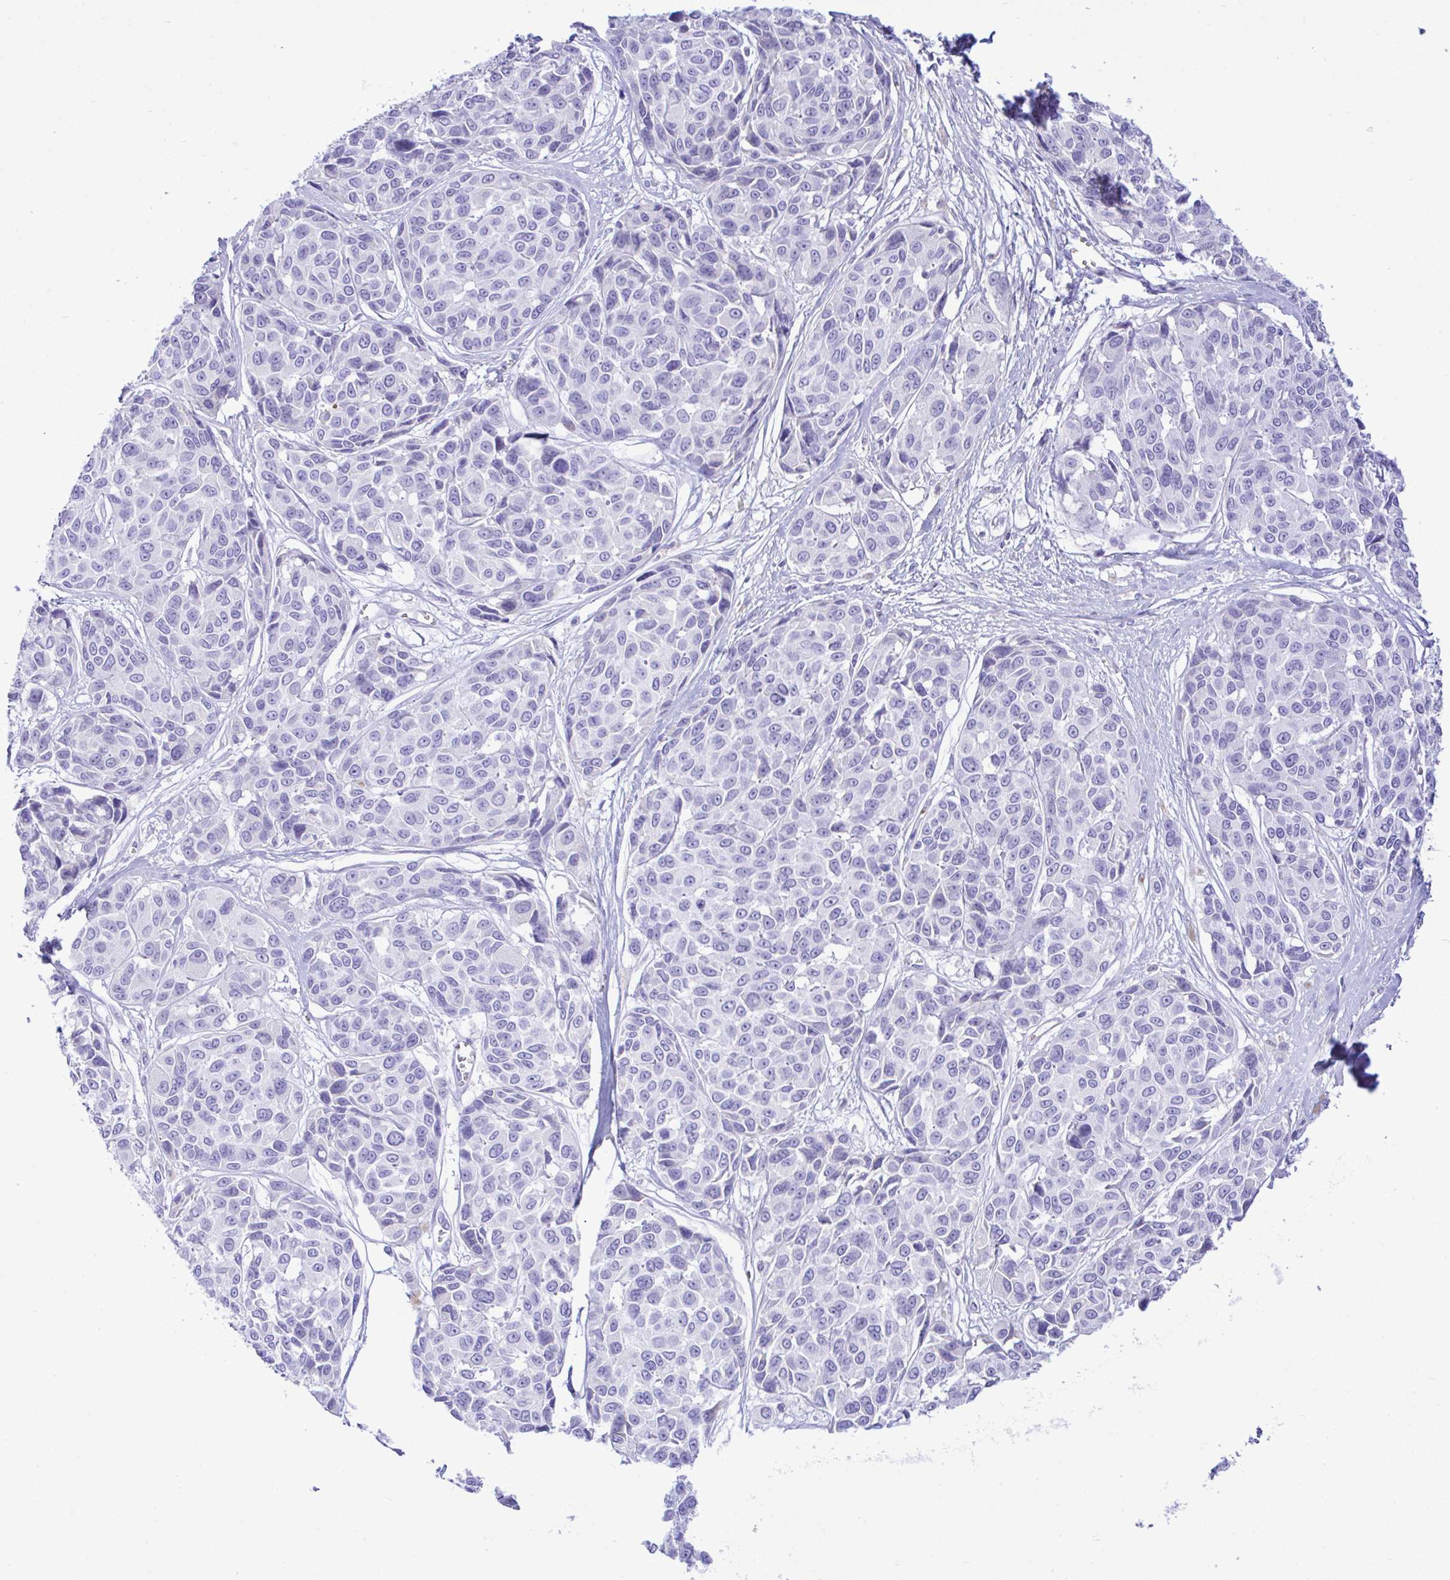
{"staining": {"intensity": "negative", "quantity": "none", "location": "none"}, "tissue": "melanoma", "cell_type": "Tumor cells", "image_type": "cancer", "snomed": [{"axis": "morphology", "description": "Malignant melanoma, NOS"}, {"axis": "topography", "description": "Skin"}], "caption": "Immunohistochemical staining of human malignant melanoma shows no significant staining in tumor cells.", "gene": "ZNF221", "patient": {"sex": "female", "age": 66}}